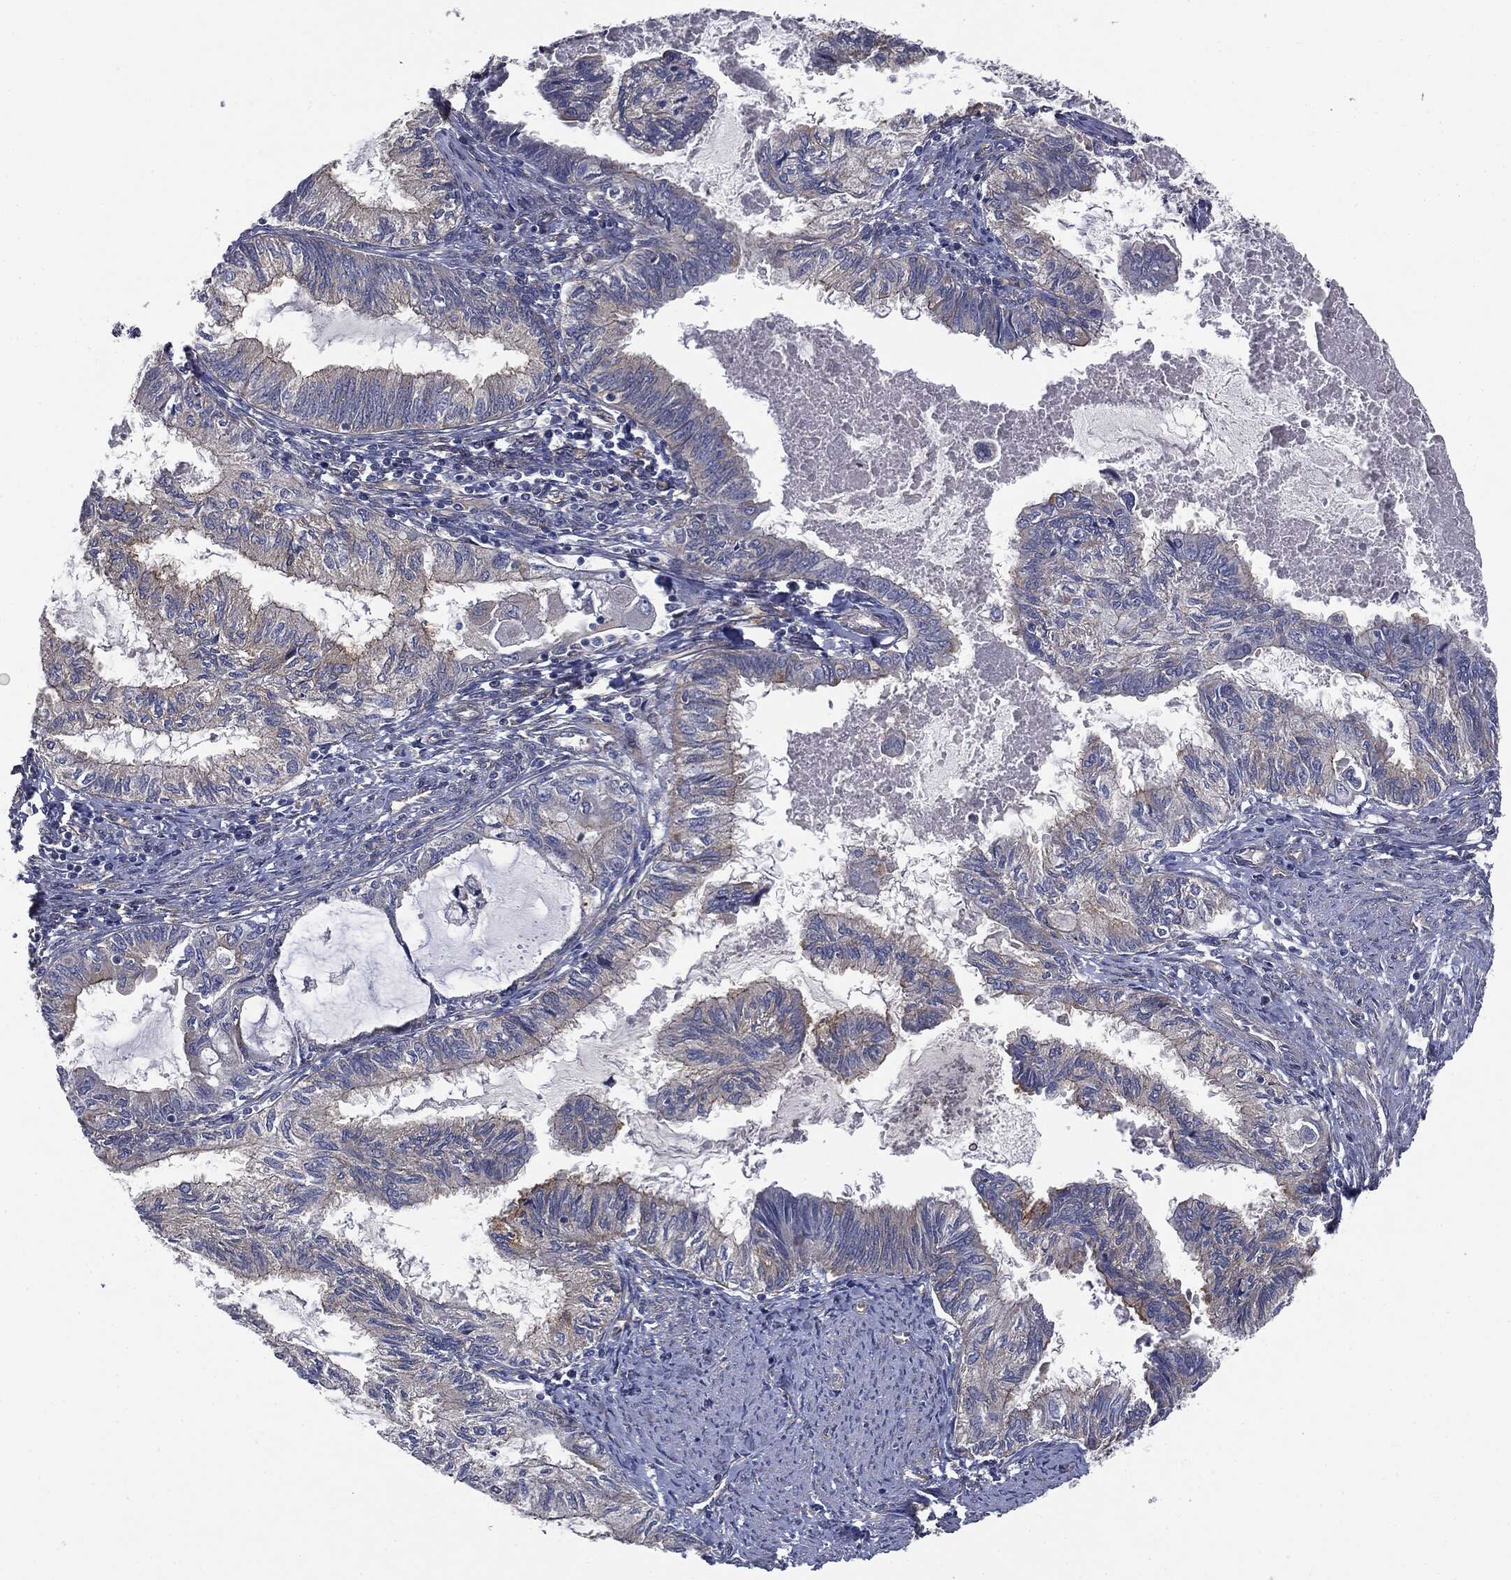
{"staining": {"intensity": "moderate", "quantity": "<25%", "location": "cytoplasmic/membranous"}, "tissue": "endometrial cancer", "cell_type": "Tumor cells", "image_type": "cancer", "snomed": [{"axis": "morphology", "description": "Adenocarcinoma, NOS"}, {"axis": "topography", "description": "Endometrium"}], "caption": "A micrograph of endometrial adenocarcinoma stained for a protein displays moderate cytoplasmic/membranous brown staining in tumor cells.", "gene": "EPS15L1", "patient": {"sex": "female", "age": 86}}